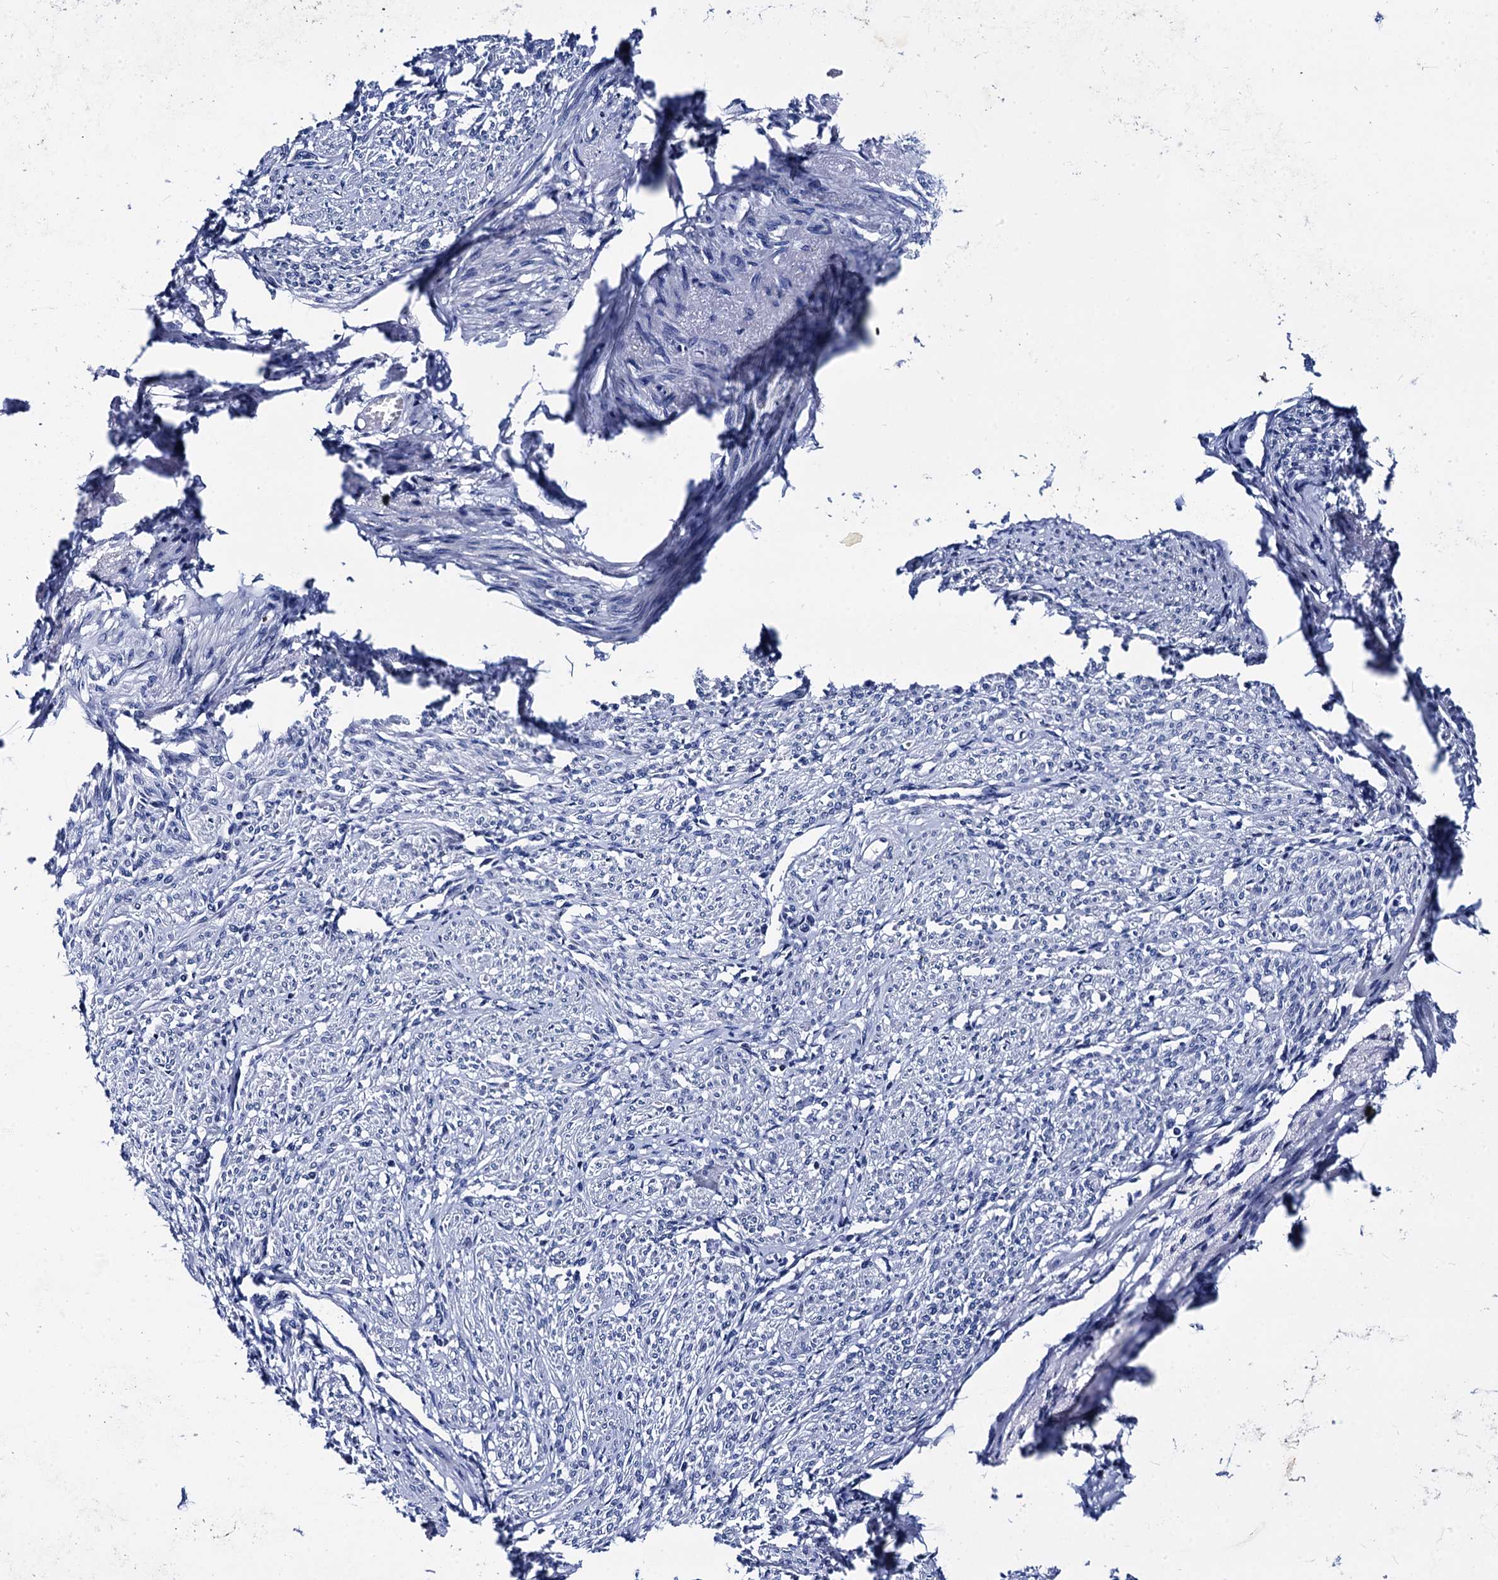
{"staining": {"intensity": "negative", "quantity": "none", "location": "none"}, "tissue": "smooth muscle", "cell_type": "Smooth muscle cells", "image_type": "normal", "snomed": [{"axis": "morphology", "description": "Normal tissue, NOS"}, {"axis": "topography", "description": "Smooth muscle"}], "caption": "High power microscopy micrograph of an immunohistochemistry (IHC) photomicrograph of unremarkable smooth muscle, revealing no significant staining in smooth muscle cells.", "gene": "MYBPC3", "patient": {"sex": "female", "age": 39}}